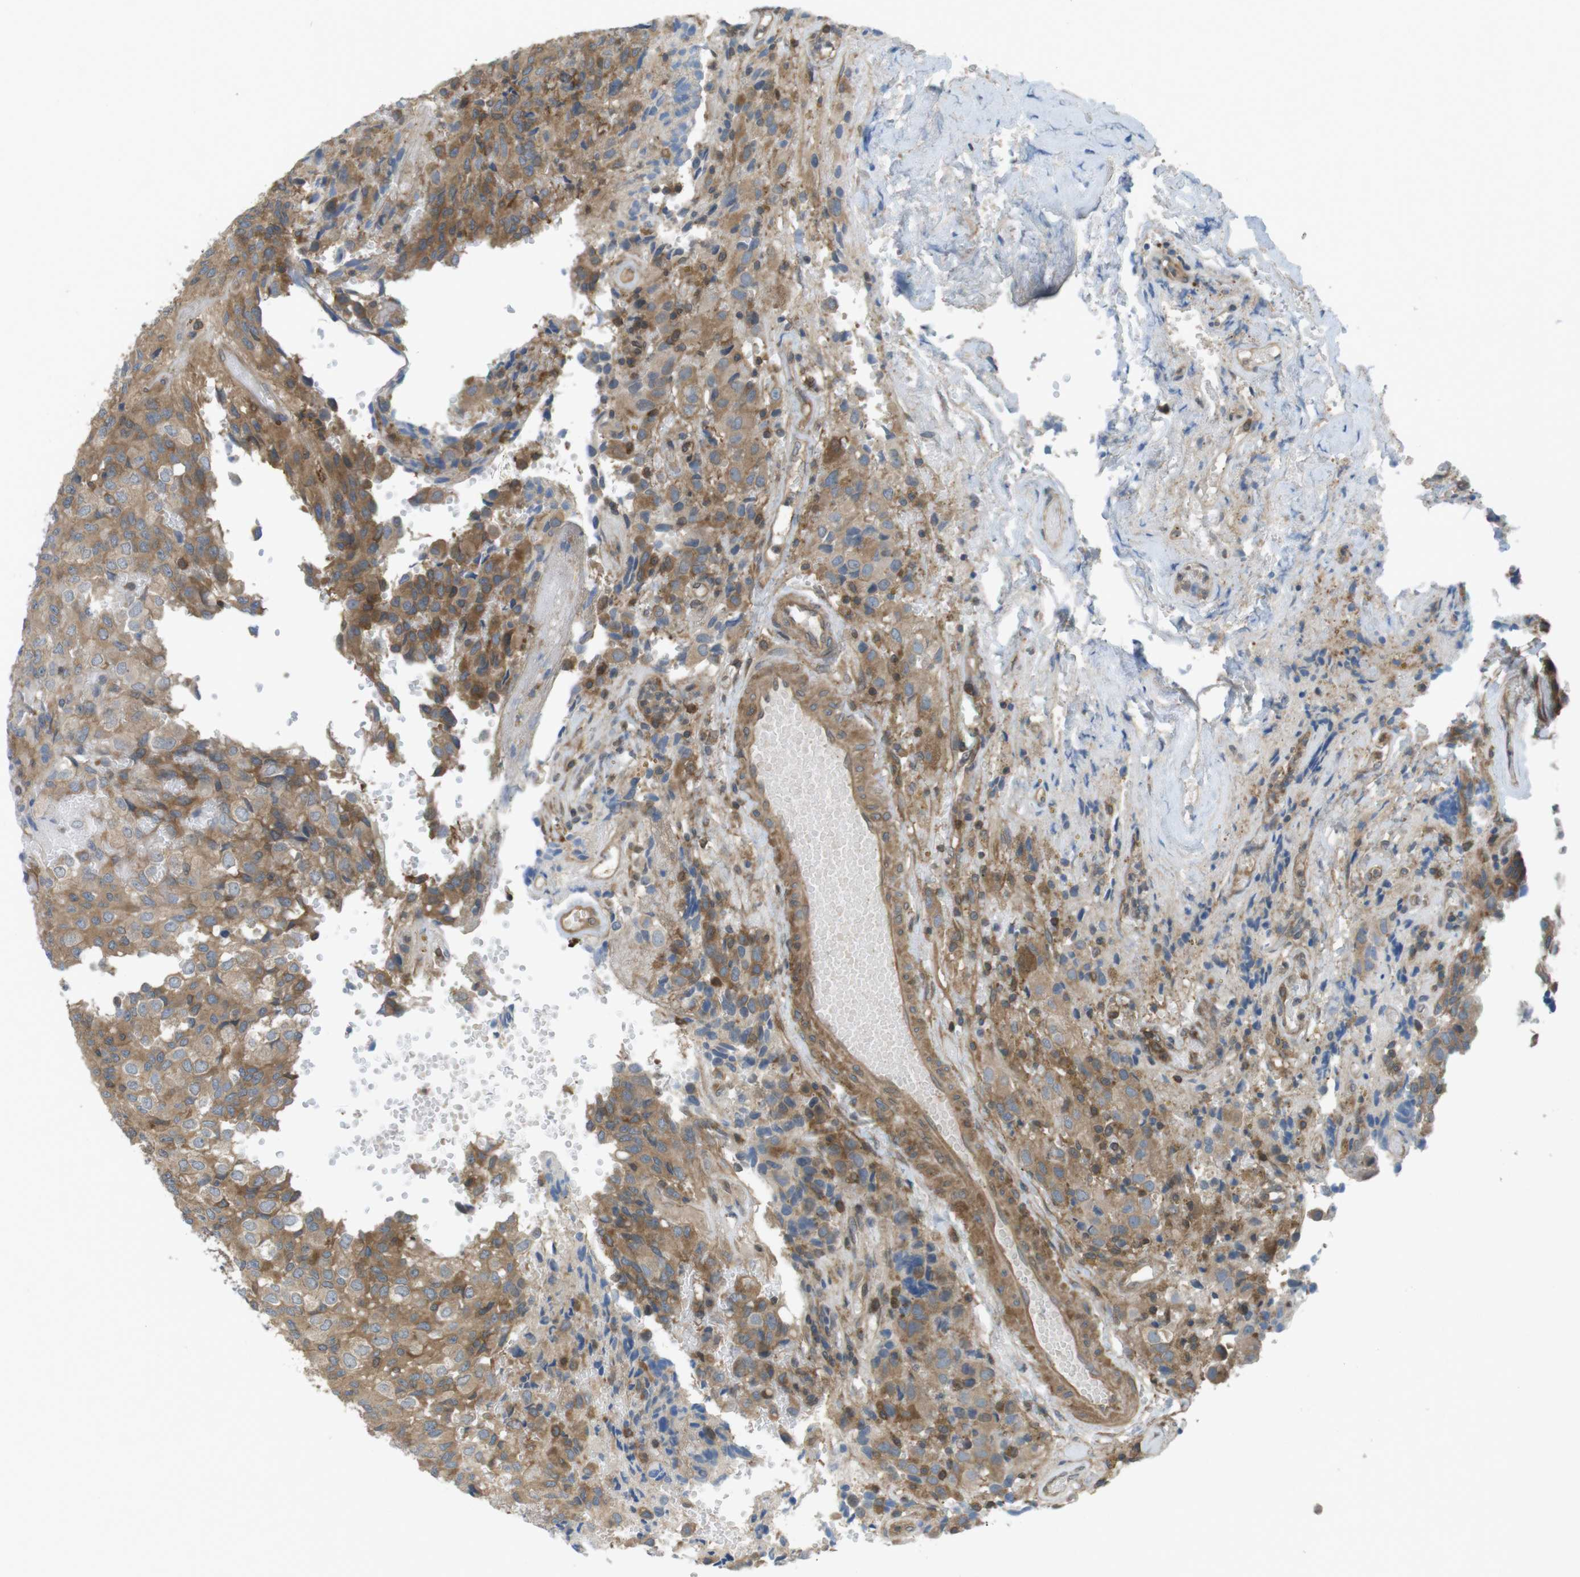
{"staining": {"intensity": "moderate", "quantity": ">75%", "location": "cytoplasmic/membranous"}, "tissue": "glioma", "cell_type": "Tumor cells", "image_type": "cancer", "snomed": [{"axis": "morphology", "description": "Glioma, malignant, High grade"}, {"axis": "topography", "description": "Brain"}], "caption": "Immunohistochemistry (IHC) staining of malignant glioma (high-grade), which exhibits medium levels of moderate cytoplasmic/membranous positivity in about >75% of tumor cells indicating moderate cytoplasmic/membranous protein staining. The staining was performed using DAB (brown) for protein detection and nuclei were counterstained in hematoxylin (blue).", "gene": "MTHFD1", "patient": {"sex": "male", "age": 32}}